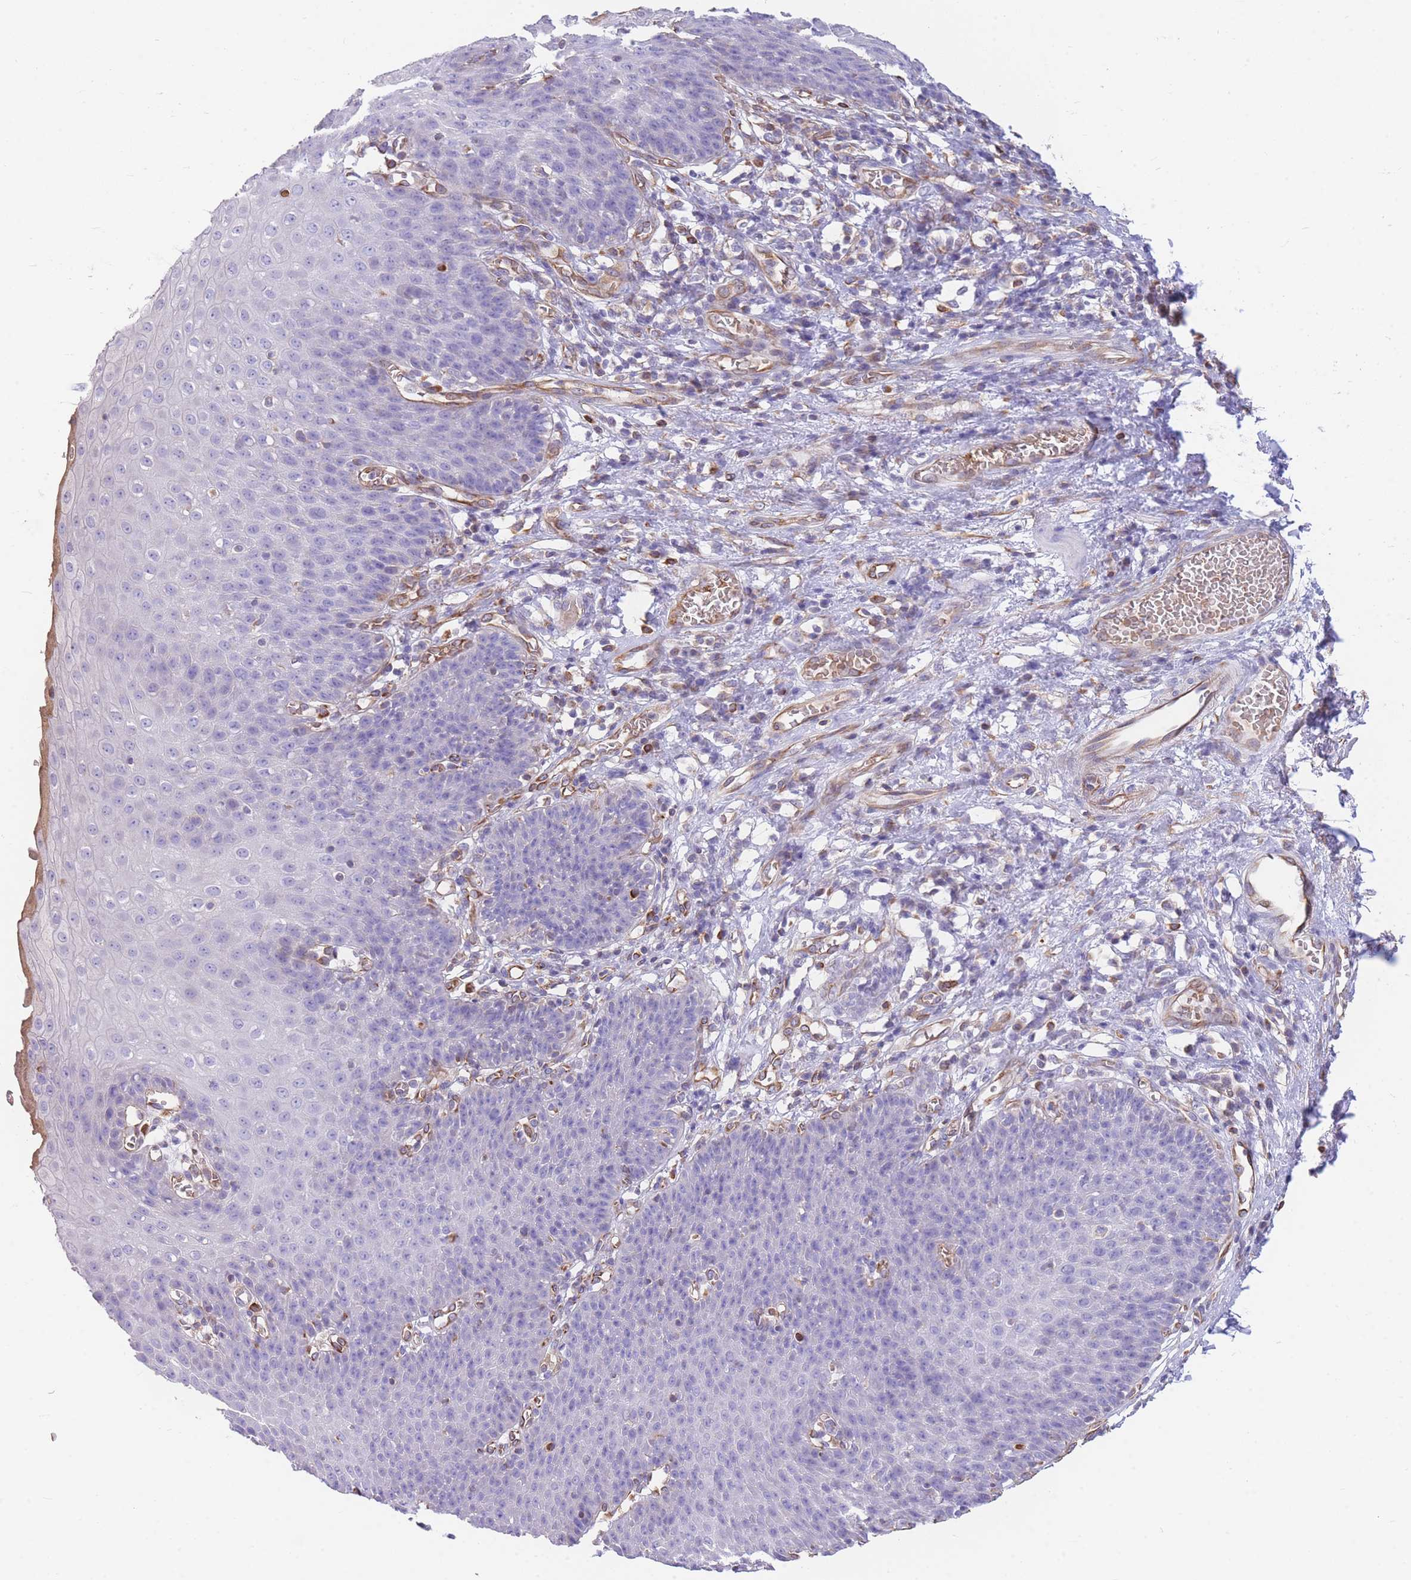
{"staining": {"intensity": "negative", "quantity": "none", "location": "none"}, "tissue": "esophagus", "cell_type": "Squamous epithelial cells", "image_type": "normal", "snomed": [{"axis": "morphology", "description": "Normal tissue, NOS"}, {"axis": "topography", "description": "Esophagus"}], "caption": "DAB immunohistochemical staining of normal human esophagus displays no significant staining in squamous epithelial cells. (Stains: DAB (3,3'-diaminobenzidine) immunohistochemistry with hematoxylin counter stain, Microscopy: brightfield microscopy at high magnification).", "gene": "ANKRD53", "patient": {"sex": "male", "age": 71}}